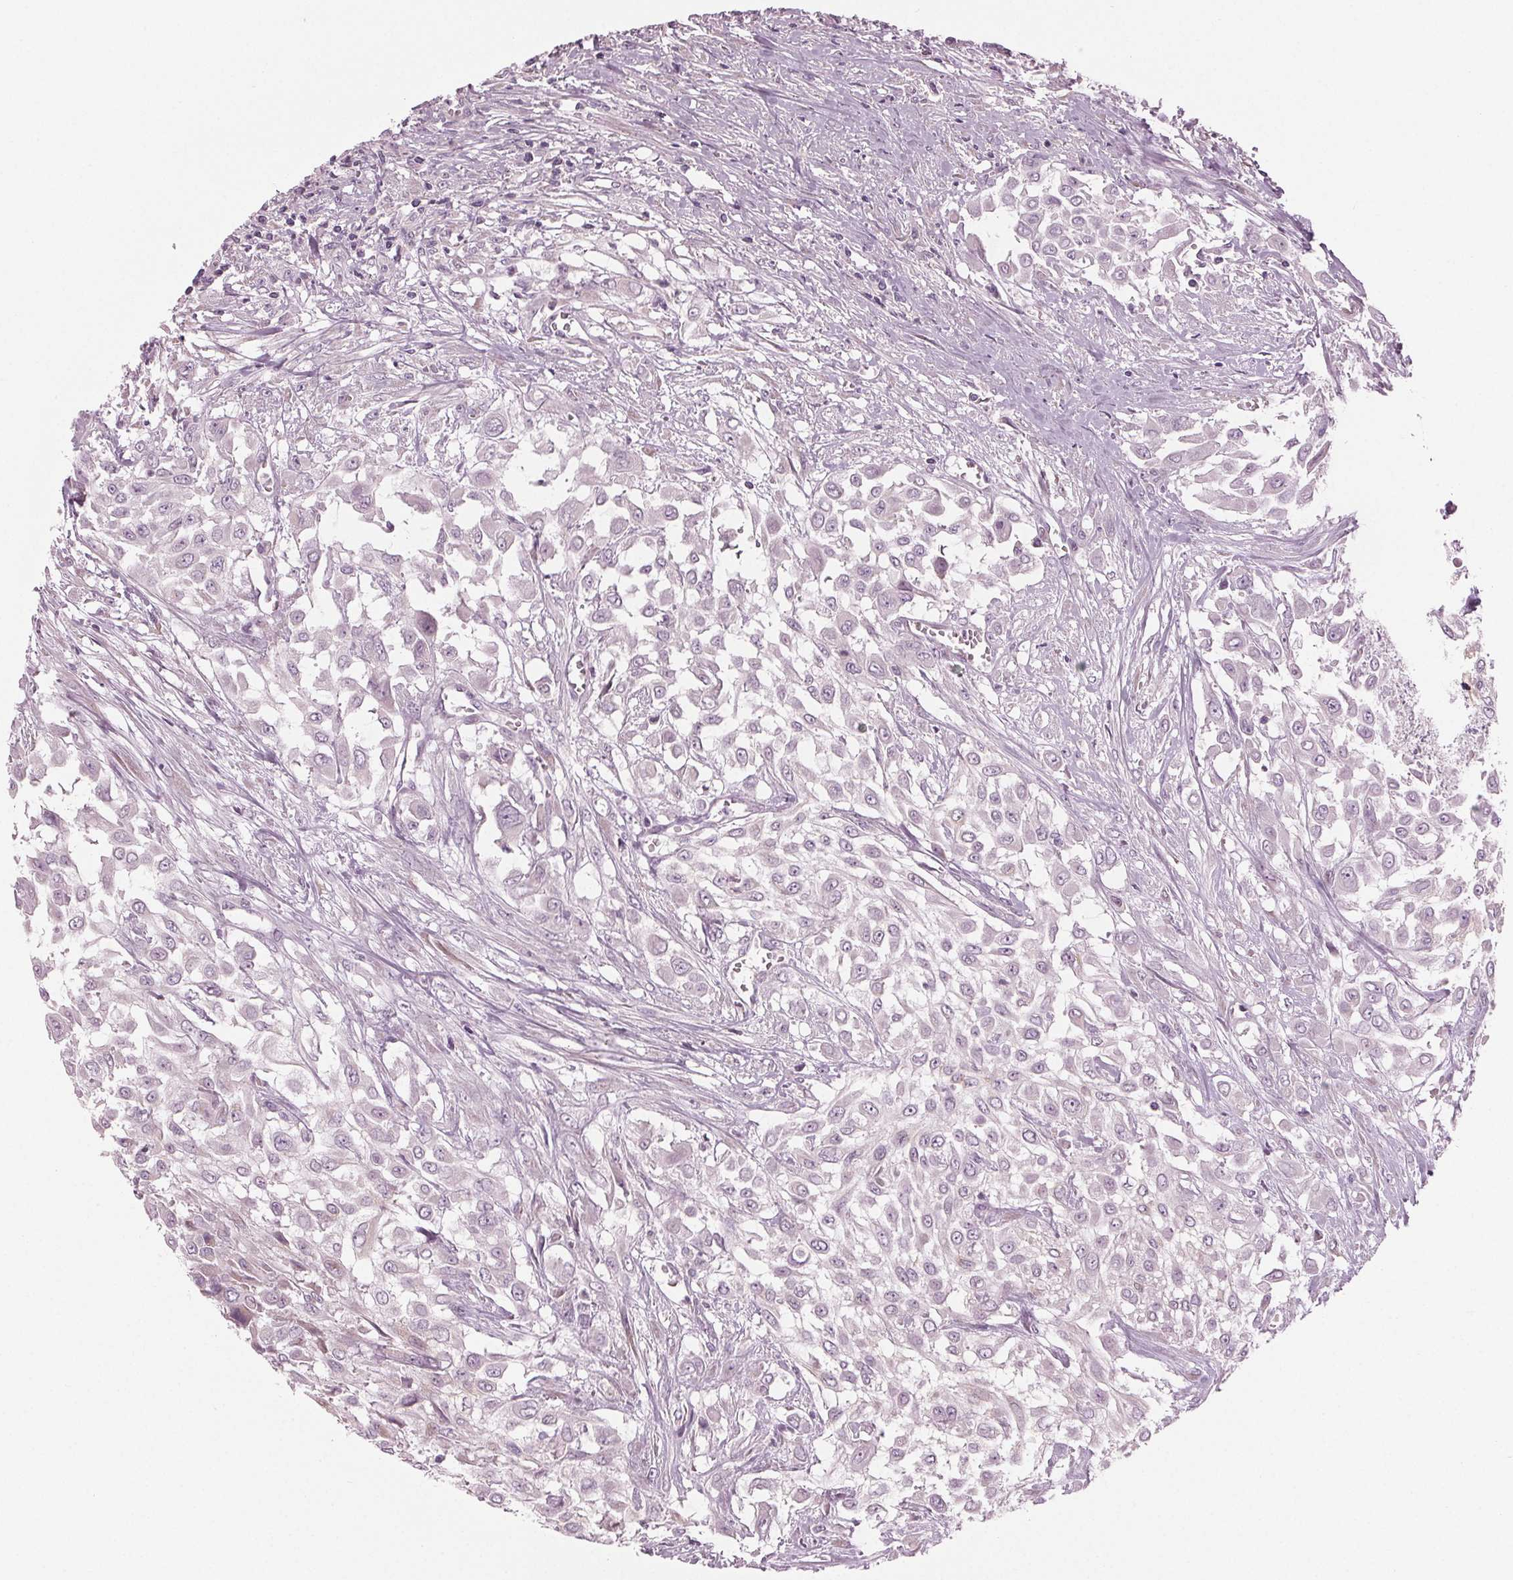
{"staining": {"intensity": "weak", "quantity": "<25%", "location": "cytoplasmic/membranous"}, "tissue": "urothelial cancer", "cell_type": "Tumor cells", "image_type": "cancer", "snomed": [{"axis": "morphology", "description": "Urothelial carcinoma, High grade"}, {"axis": "topography", "description": "Urinary bladder"}], "caption": "Tumor cells show no significant staining in high-grade urothelial carcinoma.", "gene": "PRAP1", "patient": {"sex": "male", "age": 57}}